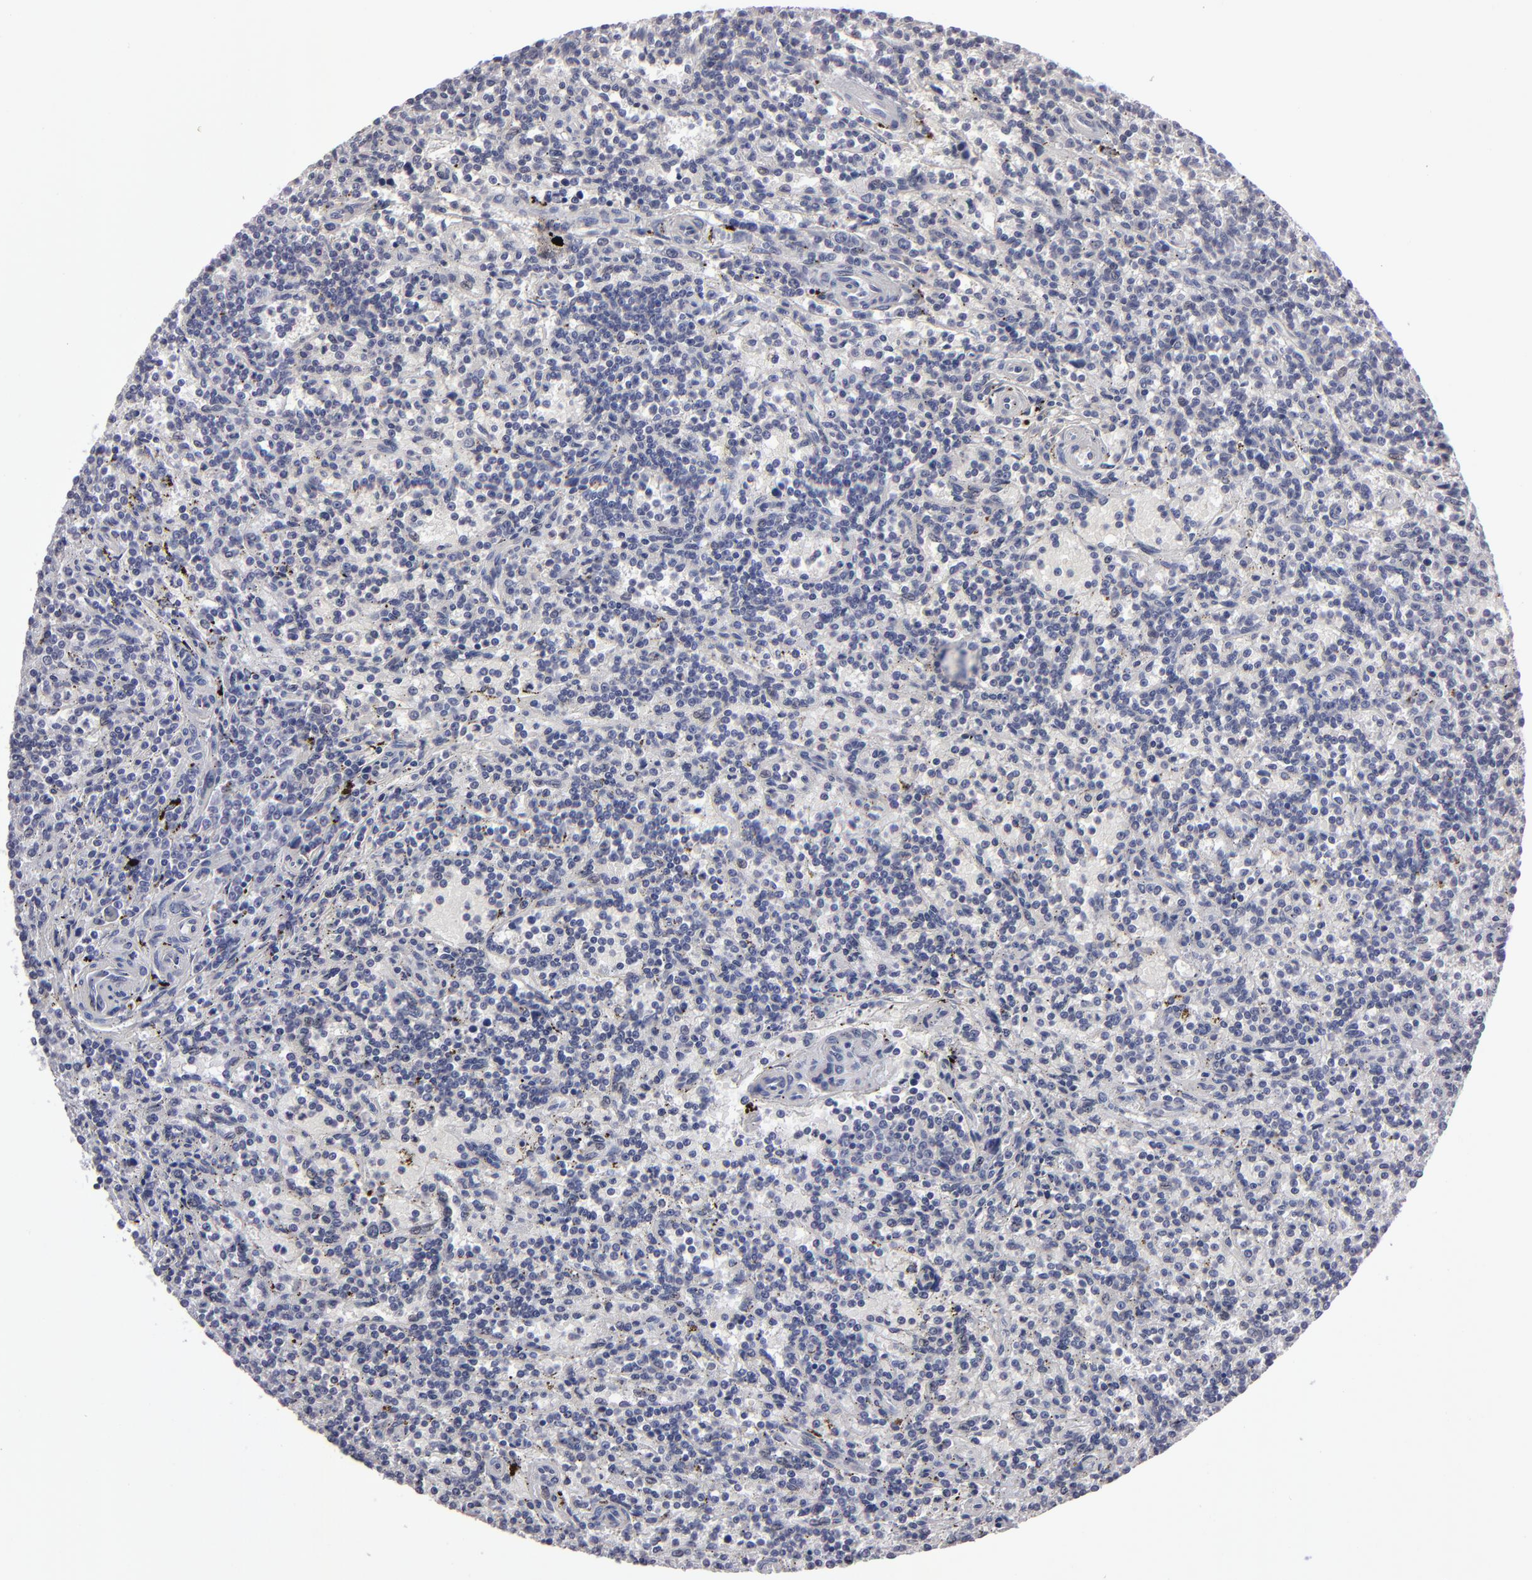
{"staining": {"intensity": "negative", "quantity": "none", "location": "none"}, "tissue": "lymphoma", "cell_type": "Tumor cells", "image_type": "cancer", "snomed": [{"axis": "morphology", "description": "Malignant lymphoma, non-Hodgkin's type, Low grade"}, {"axis": "topography", "description": "Spleen"}], "caption": "This is a image of immunohistochemistry (IHC) staining of lymphoma, which shows no staining in tumor cells.", "gene": "ZNF175", "patient": {"sex": "male", "age": 73}}